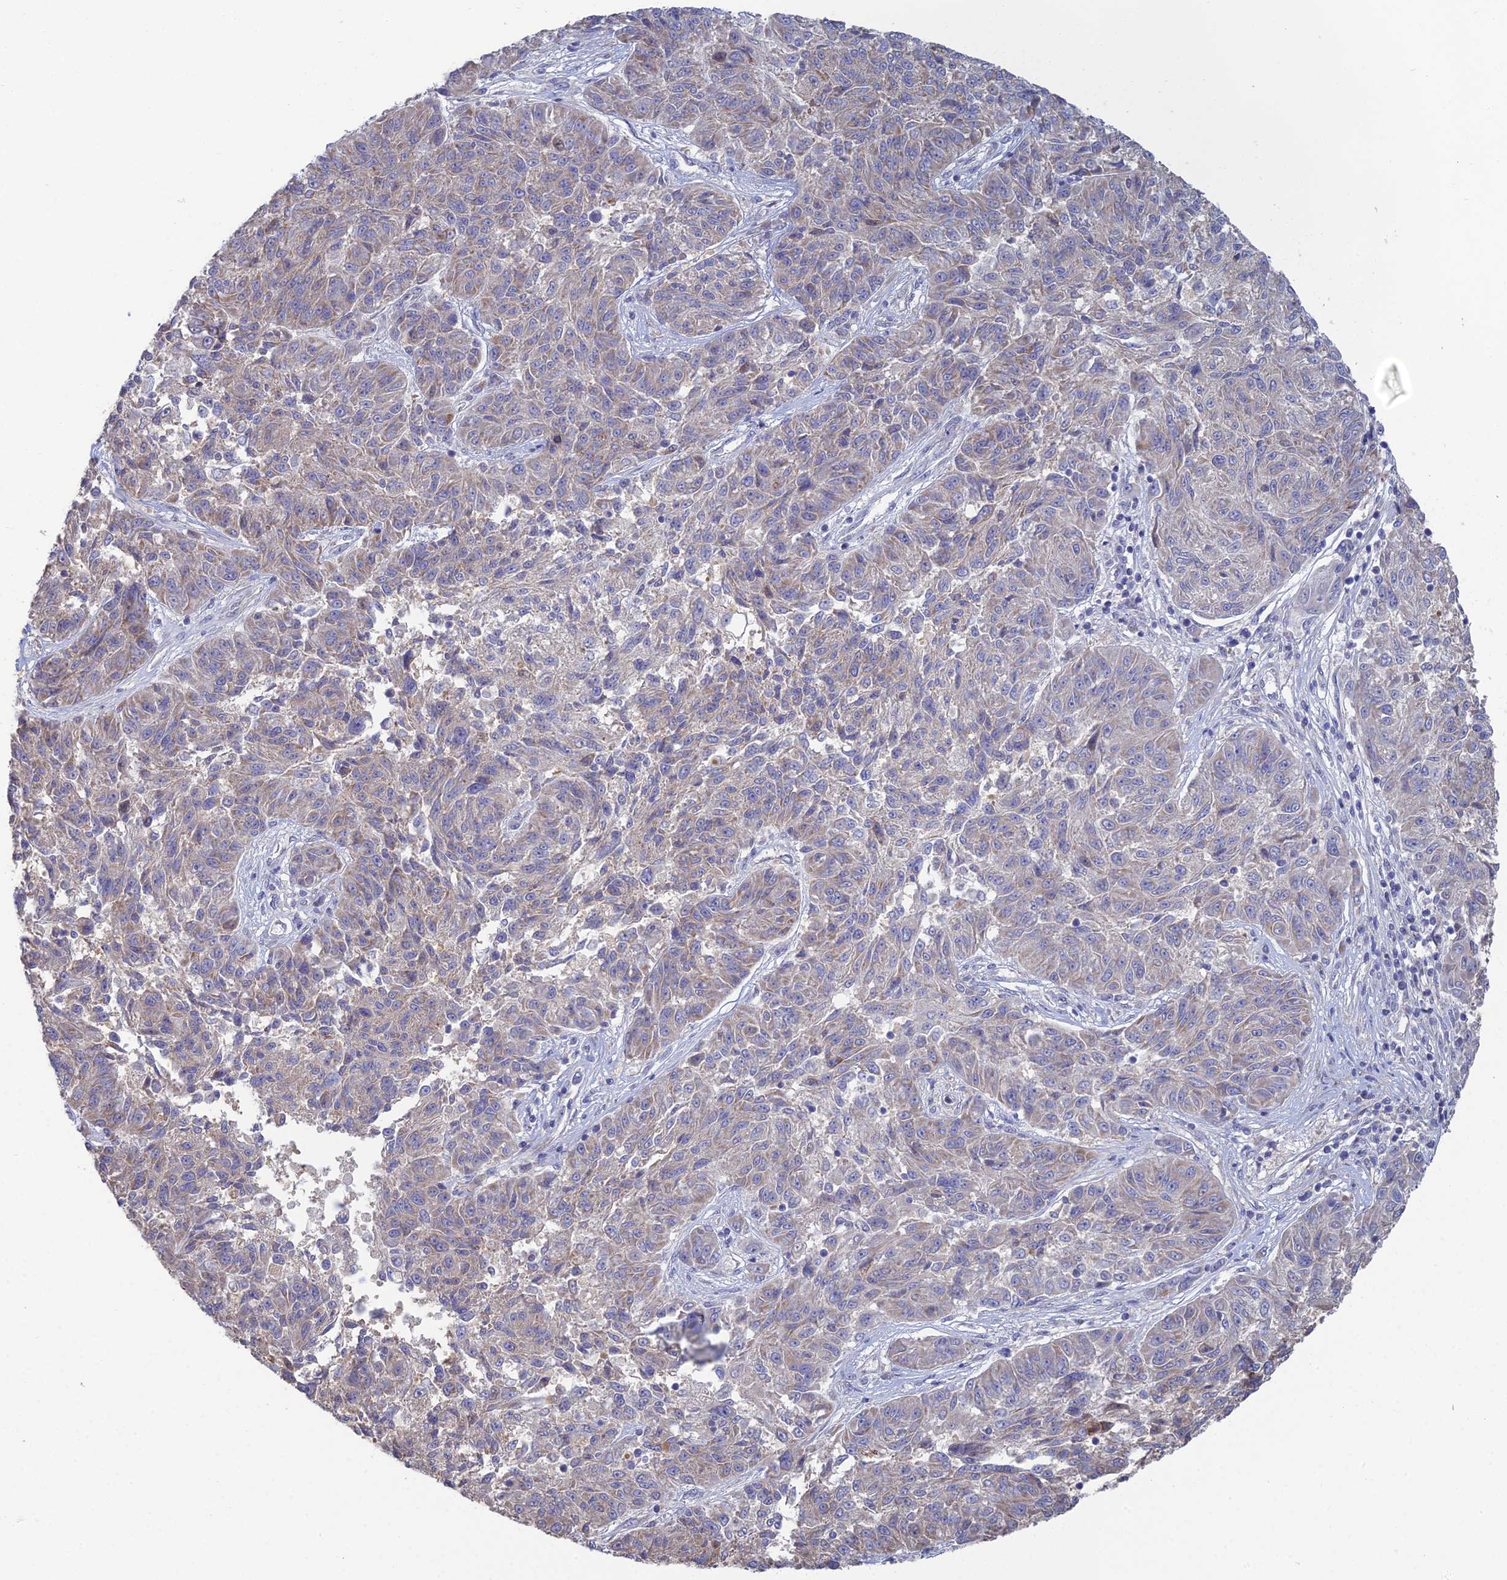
{"staining": {"intensity": "weak", "quantity": "<25%", "location": "cytoplasmic/membranous"}, "tissue": "melanoma", "cell_type": "Tumor cells", "image_type": "cancer", "snomed": [{"axis": "morphology", "description": "Malignant melanoma, NOS"}, {"axis": "topography", "description": "Skin"}], "caption": "Melanoma stained for a protein using IHC demonstrates no staining tumor cells.", "gene": "ARL16", "patient": {"sex": "male", "age": 53}}